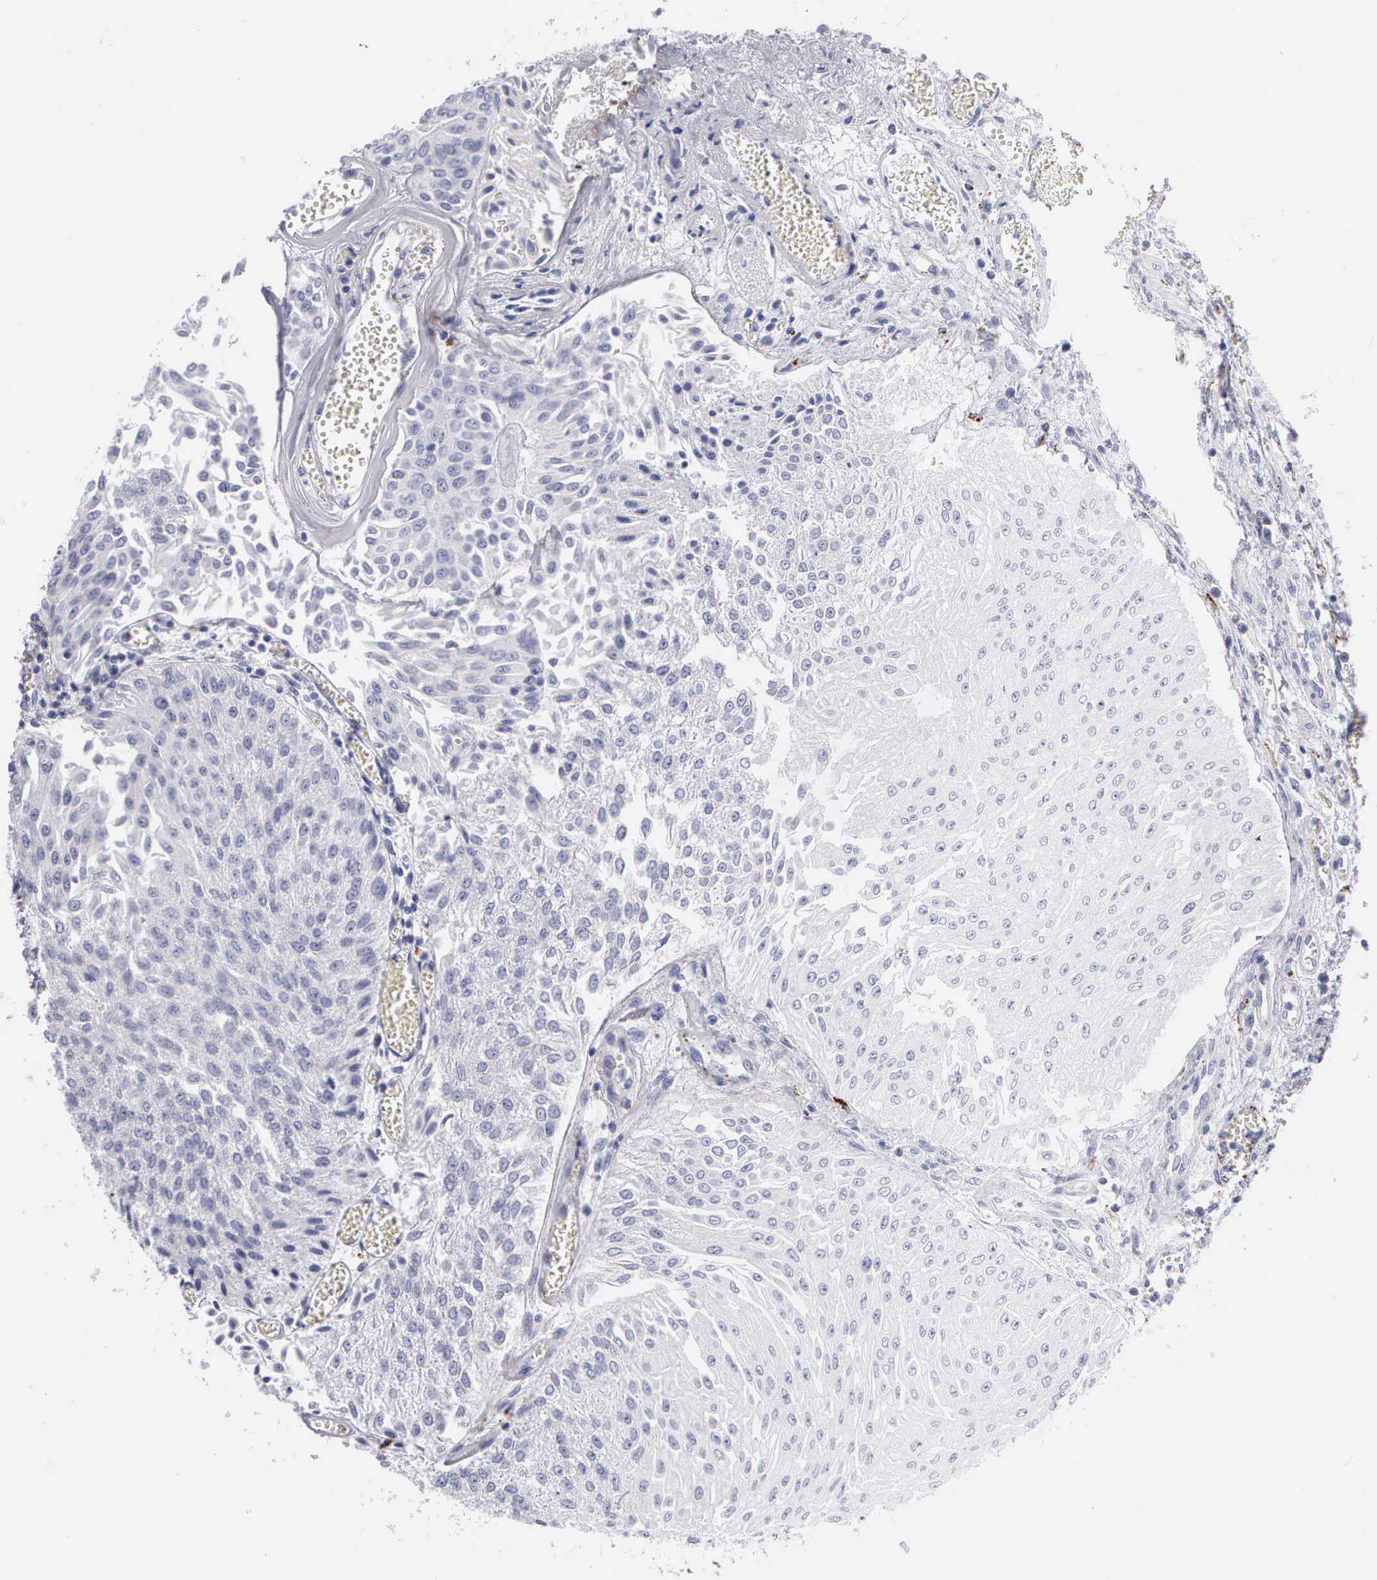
{"staining": {"intensity": "negative", "quantity": "none", "location": "none"}, "tissue": "urothelial cancer", "cell_type": "Tumor cells", "image_type": "cancer", "snomed": [{"axis": "morphology", "description": "Urothelial carcinoma, Low grade"}, {"axis": "topography", "description": "Urinary bladder"}], "caption": "A high-resolution histopathology image shows immunohistochemistry (IHC) staining of urothelial carcinoma (low-grade), which demonstrates no significant staining in tumor cells.", "gene": "CTSL", "patient": {"sex": "male", "age": 86}}